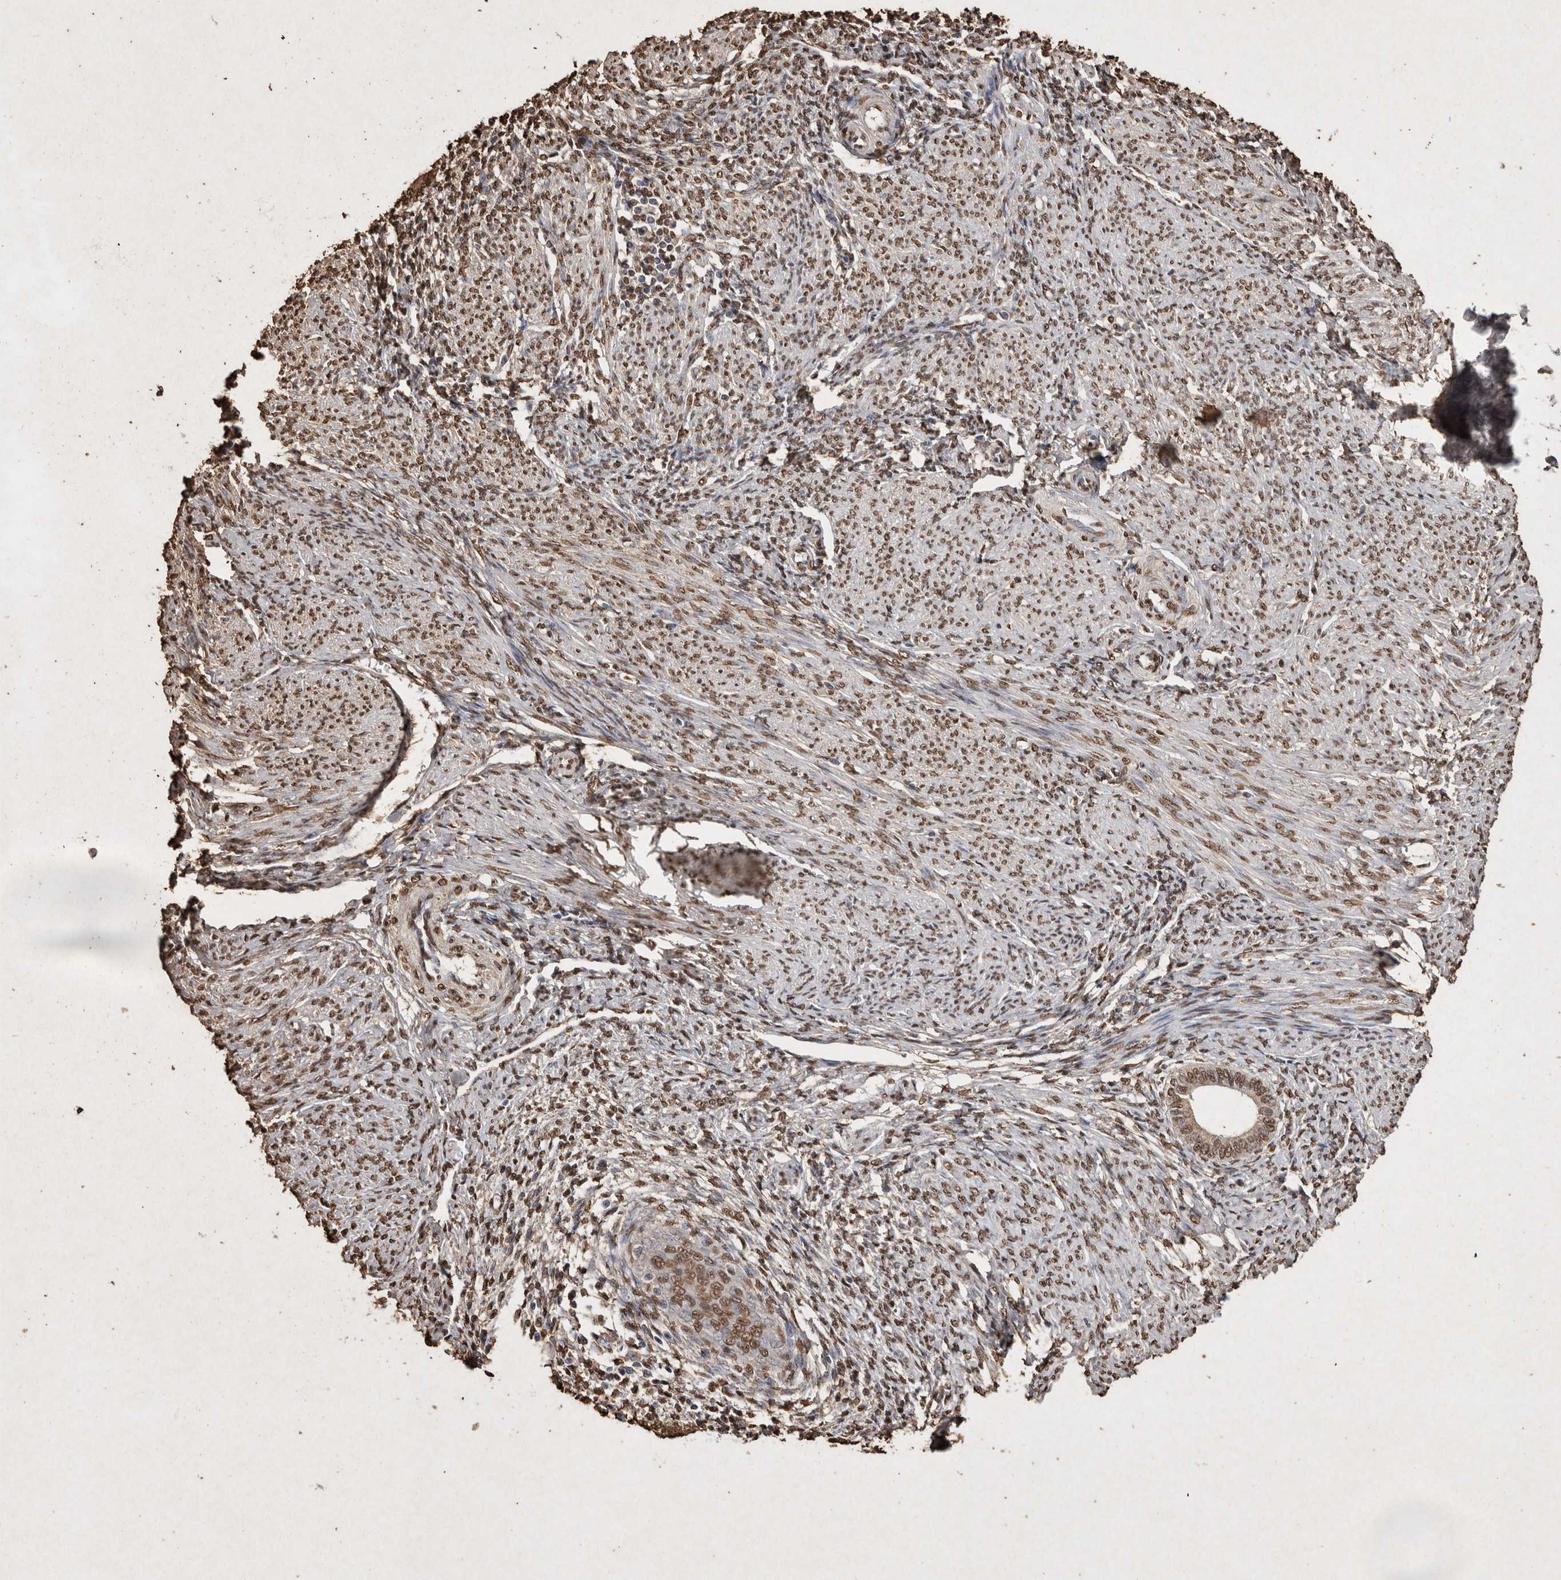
{"staining": {"intensity": "moderate", "quantity": ">75%", "location": "nuclear"}, "tissue": "endometrium", "cell_type": "Cells in endometrial stroma", "image_type": "normal", "snomed": [{"axis": "morphology", "description": "Normal tissue, NOS"}, {"axis": "topography", "description": "Endometrium"}], "caption": "Immunohistochemistry staining of benign endometrium, which shows medium levels of moderate nuclear staining in about >75% of cells in endometrial stroma indicating moderate nuclear protein positivity. The staining was performed using DAB (brown) for protein detection and nuclei were counterstained in hematoxylin (blue).", "gene": "FSTL3", "patient": {"sex": "female", "age": 42}}